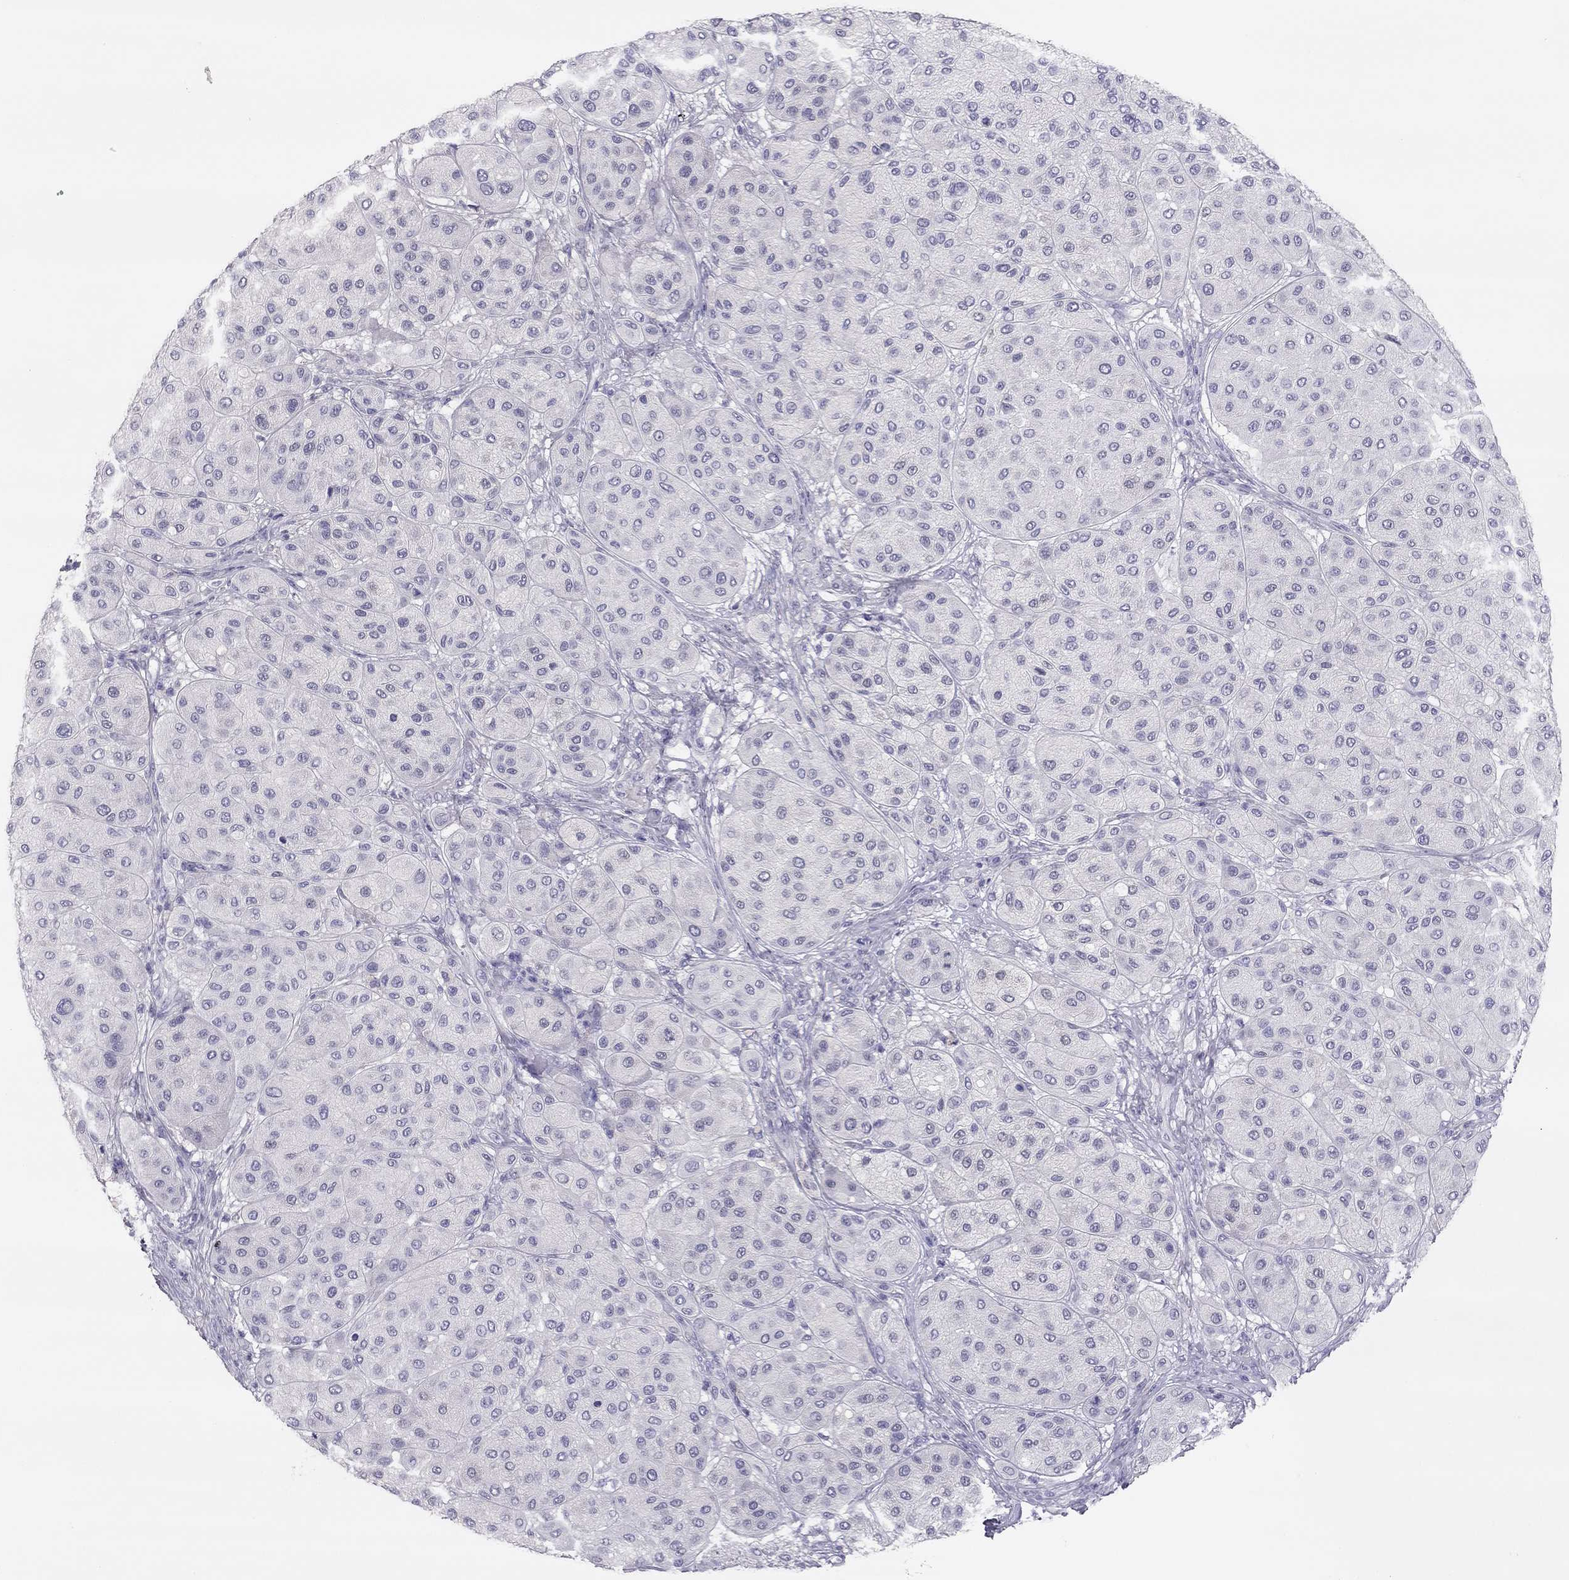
{"staining": {"intensity": "negative", "quantity": "none", "location": "none"}, "tissue": "melanoma", "cell_type": "Tumor cells", "image_type": "cancer", "snomed": [{"axis": "morphology", "description": "Malignant melanoma, Metastatic site"}, {"axis": "topography", "description": "Smooth muscle"}], "caption": "This is a photomicrograph of immunohistochemistry staining of malignant melanoma (metastatic site), which shows no expression in tumor cells.", "gene": "ADORA2A", "patient": {"sex": "male", "age": 41}}